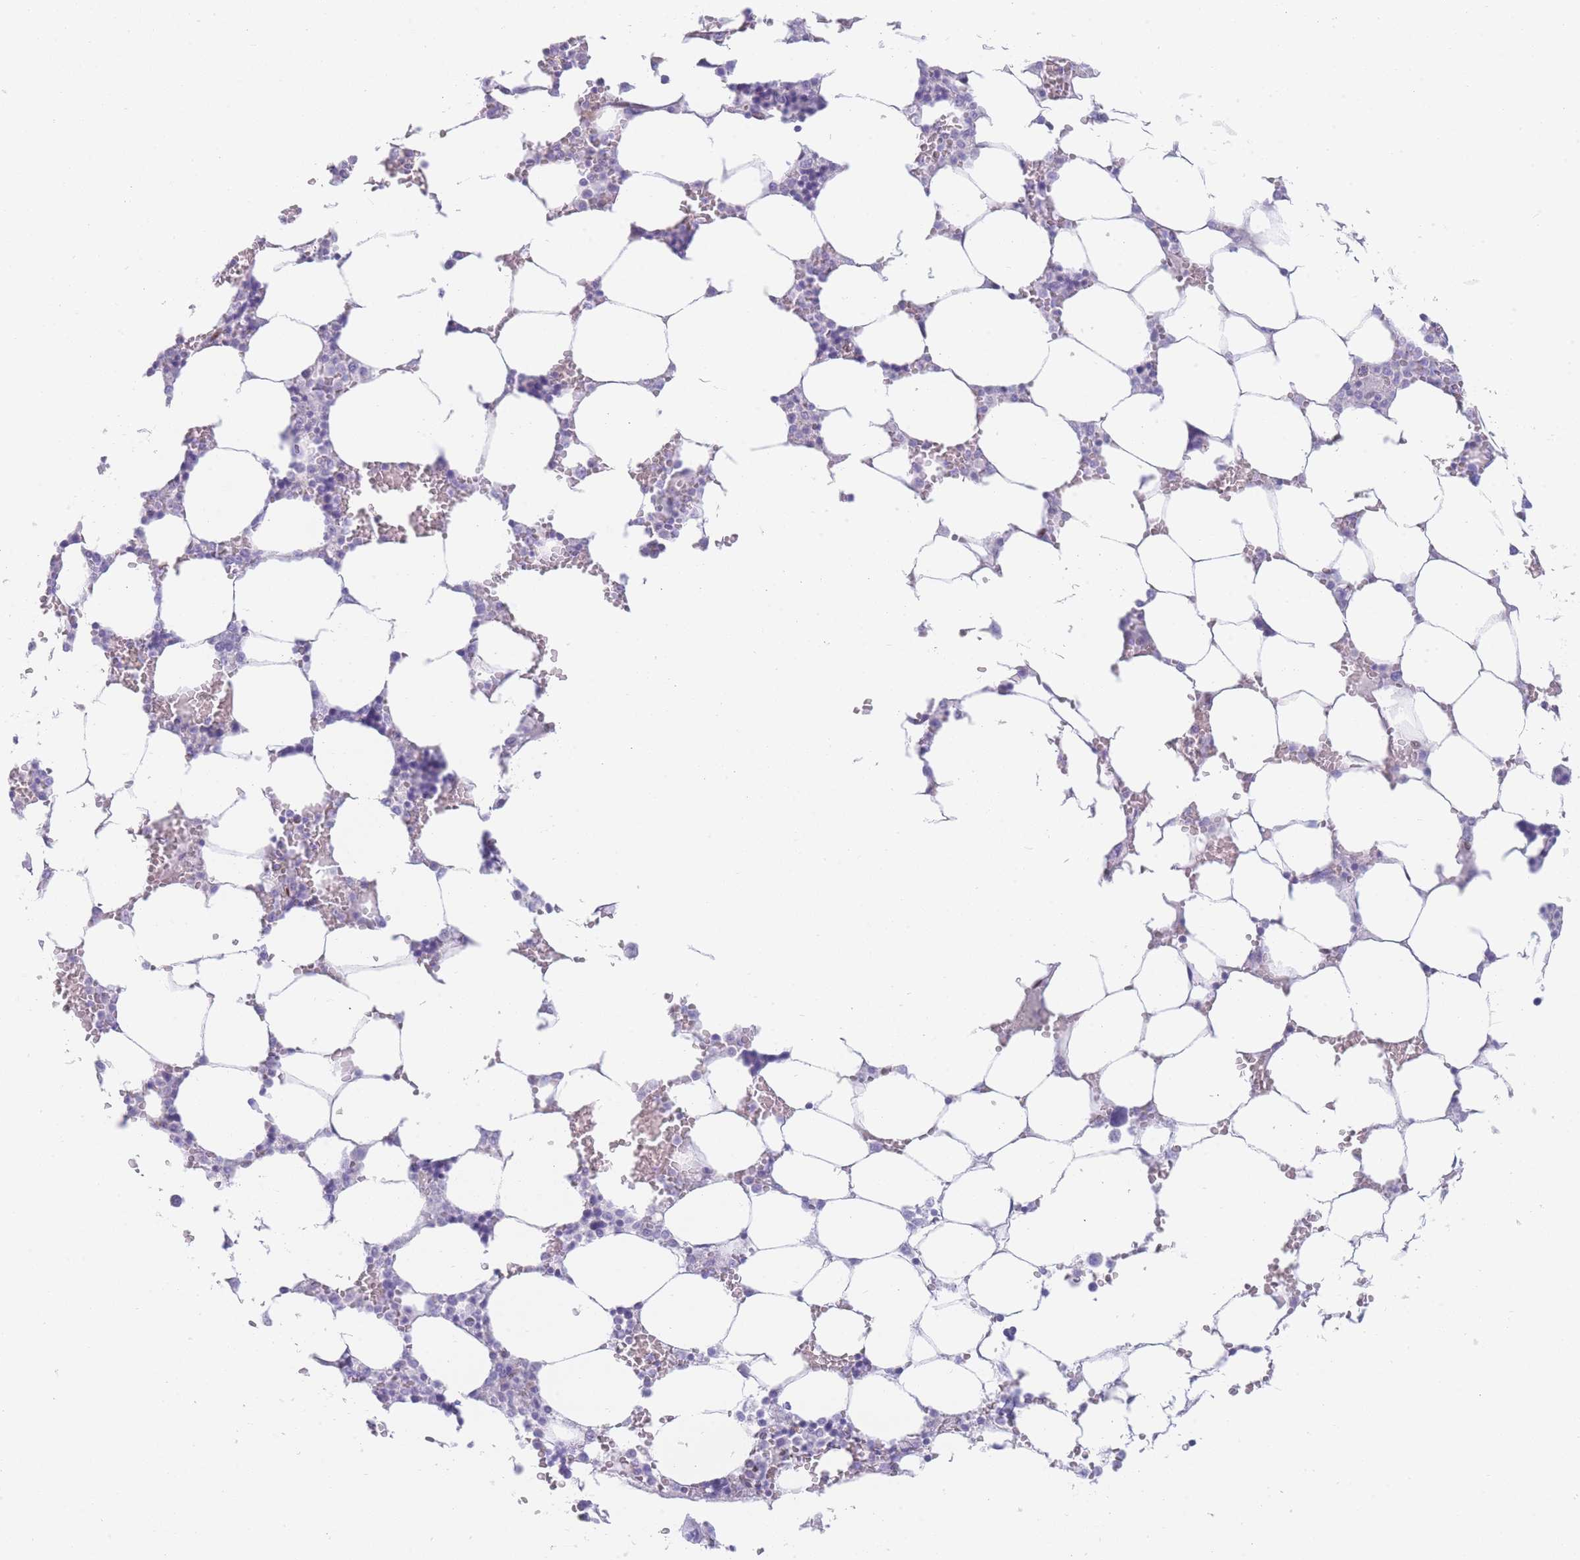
{"staining": {"intensity": "negative", "quantity": "none", "location": "none"}, "tissue": "bone marrow", "cell_type": "Hematopoietic cells", "image_type": "normal", "snomed": [{"axis": "morphology", "description": "Normal tissue, NOS"}, {"axis": "topography", "description": "Bone marrow"}], "caption": "A high-resolution photomicrograph shows immunohistochemistry staining of benign bone marrow, which reveals no significant expression in hematopoietic cells.", "gene": "PSMB5", "patient": {"sex": "male", "age": 64}}